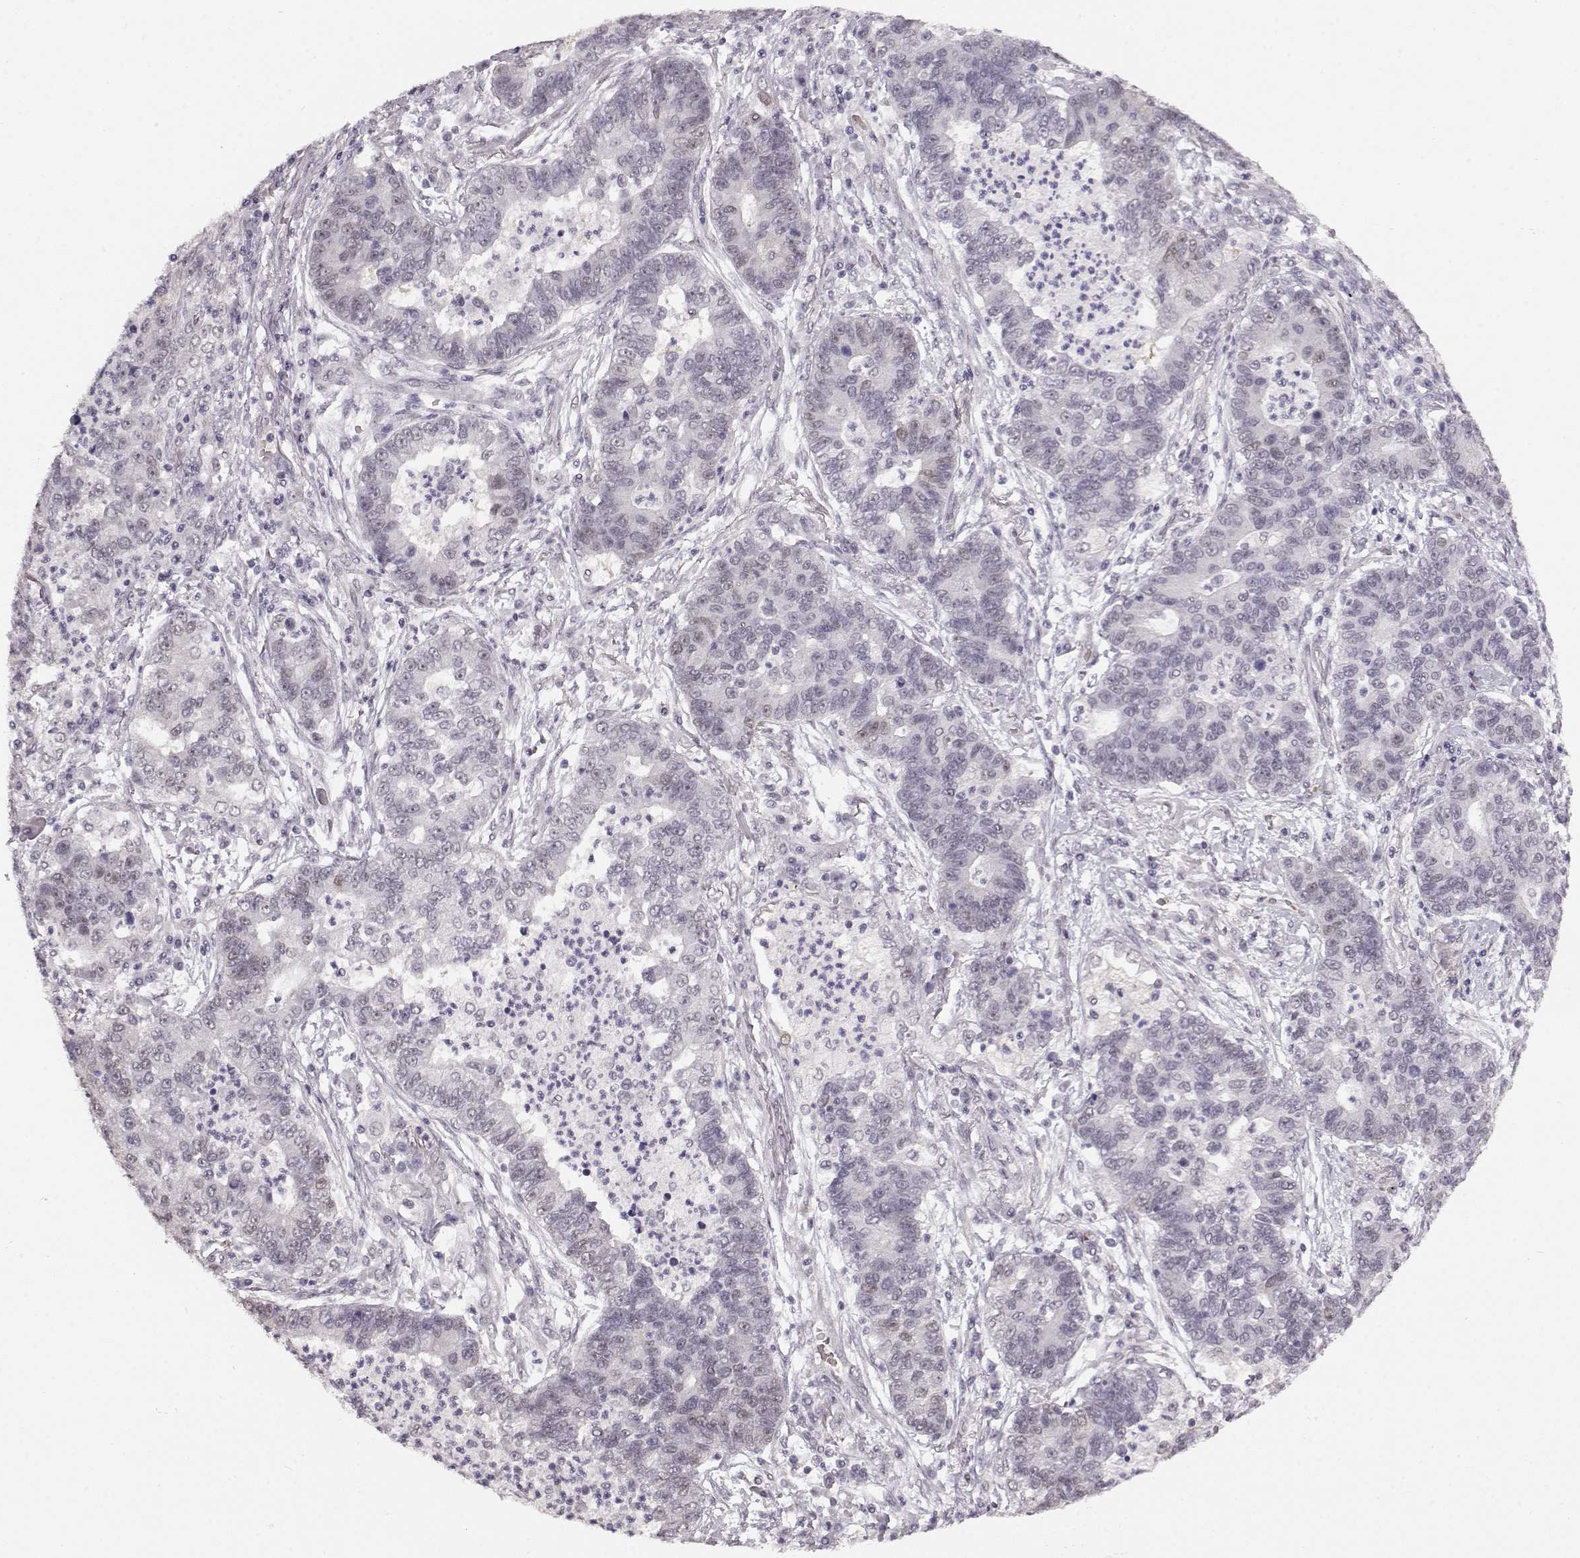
{"staining": {"intensity": "negative", "quantity": "none", "location": "none"}, "tissue": "lung cancer", "cell_type": "Tumor cells", "image_type": "cancer", "snomed": [{"axis": "morphology", "description": "Adenocarcinoma, NOS"}, {"axis": "topography", "description": "Lung"}], "caption": "A high-resolution micrograph shows immunohistochemistry (IHC) staining of adenocarcinoma (lung), which demonstrates no significant expression in tumor cells. (DAB immunohistochemistry, high magnification).", "gene": "PCP4", "patient": {"sex": "female", "age": 57}}